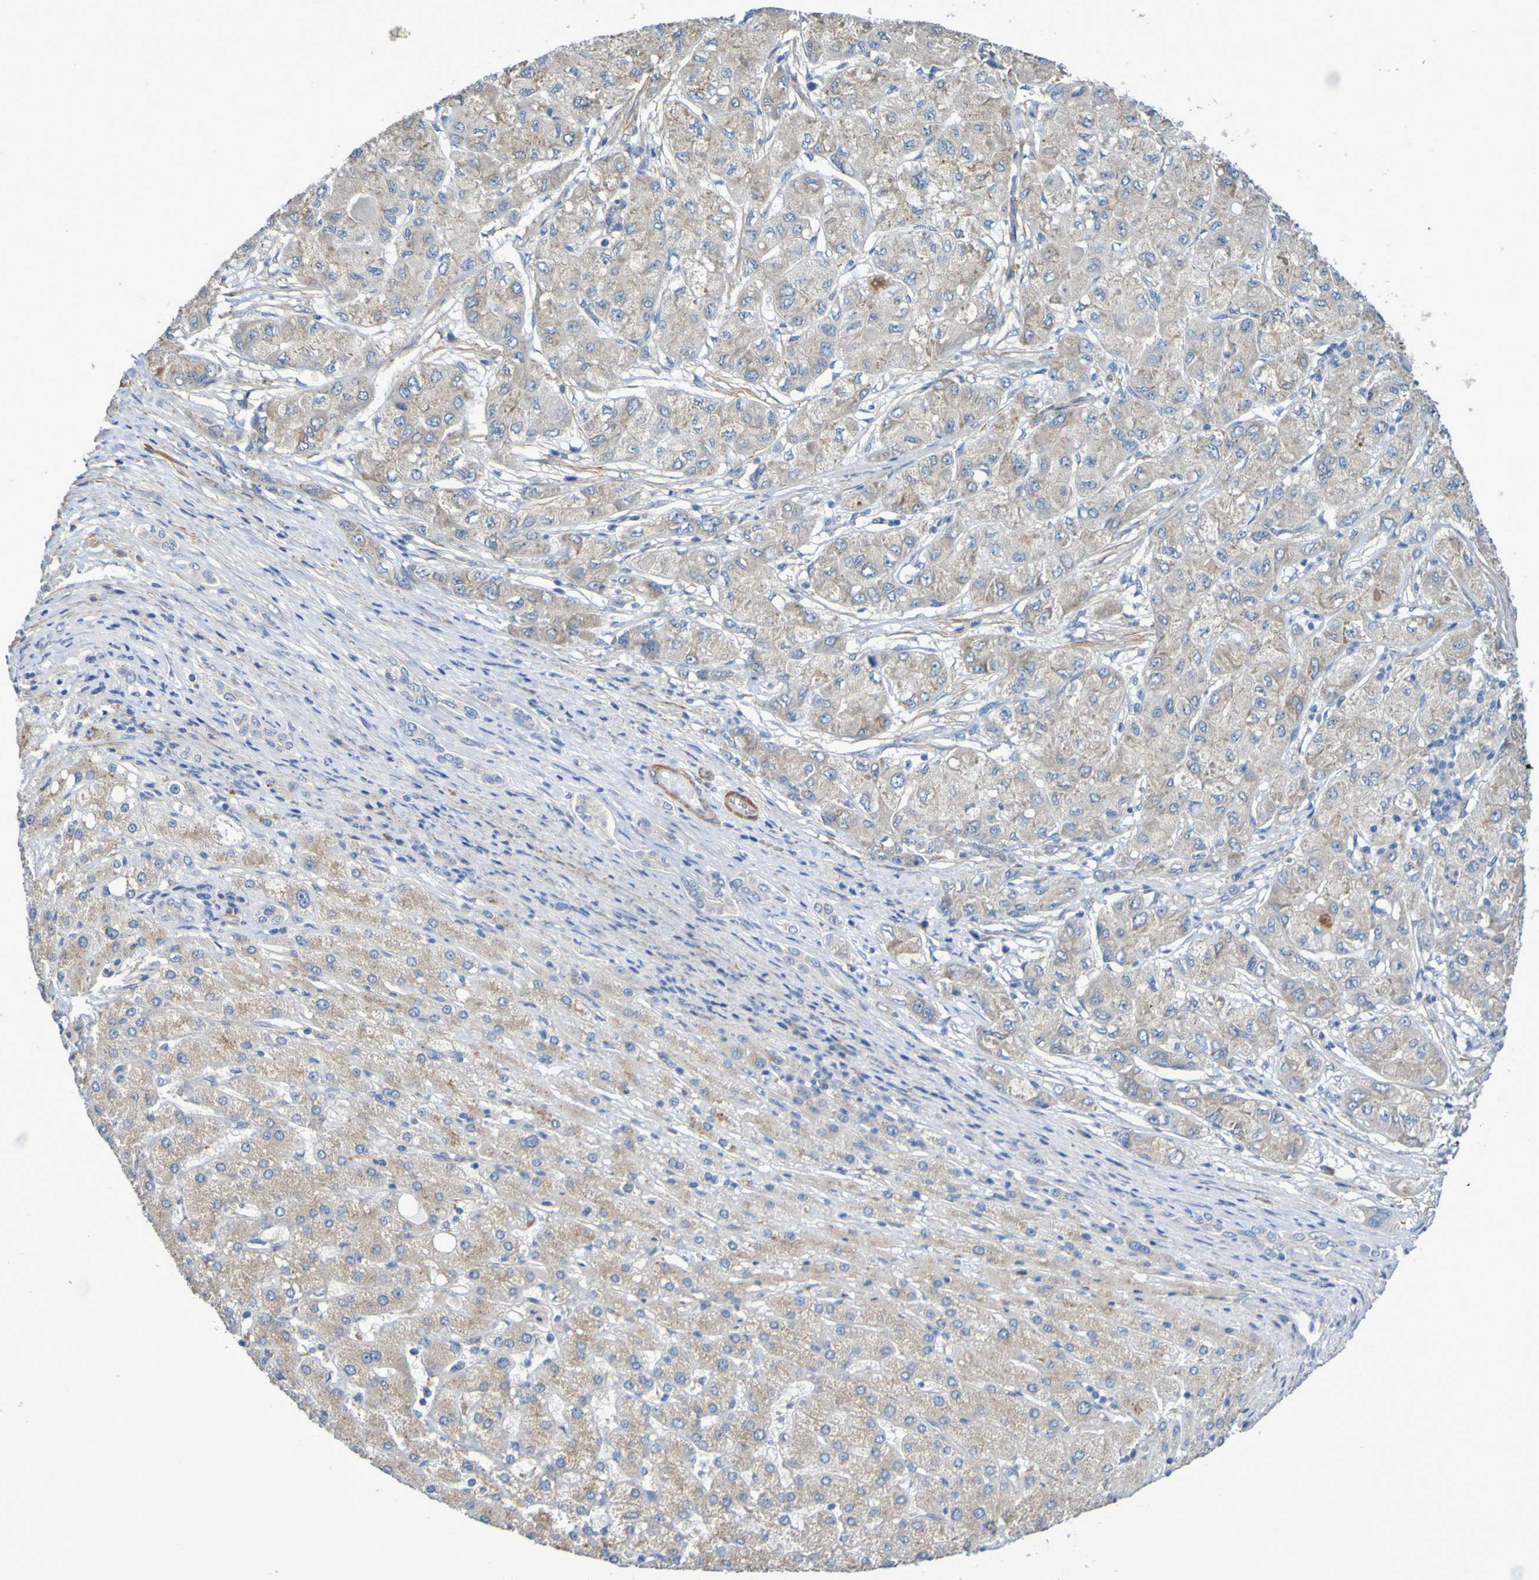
{"staining": {"intensity": "moderate", "quantity": "25%-75%", "location": "cytoplasmic/membranous"}, "tissue": "liver cancer", "cell_type": "Tumor cells", "image_type": "cancer", "snomed": [{"axis": "morphology", "description": "Carcinoma, Hepatocellular, NOS"}, {"axis": "topography", "description": "Liver"}], "caption": "Brown immunohistochemical staining in liver cancer demonstrates moderate cytoplasmic/membranous staining in about 25%-75% of tumor cells.", "gene": "SRPRB", "patient": {"sex": "male", "age": 80}}